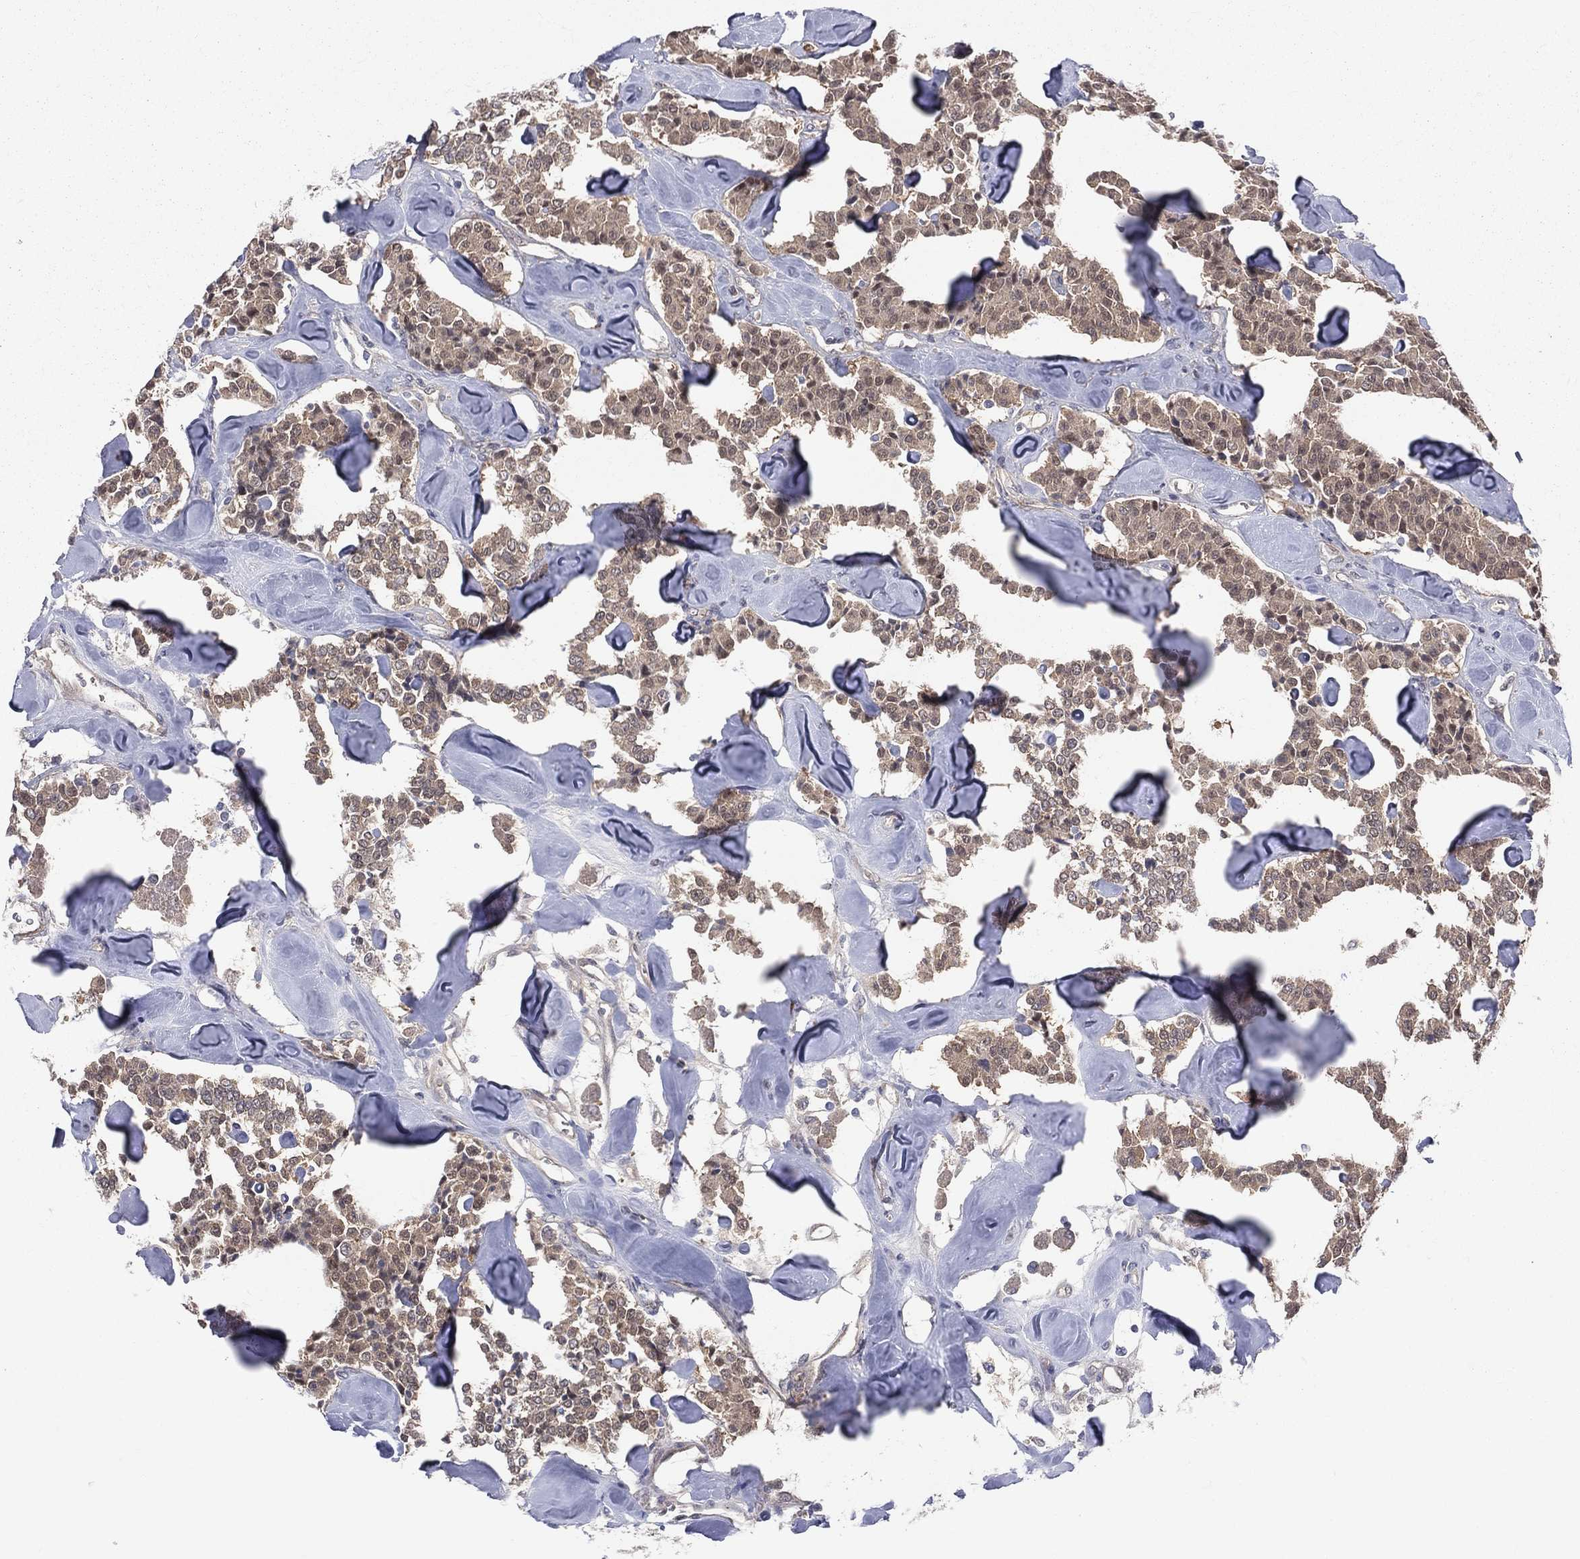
{"staining": {"intensity": "weak", "quantity": "<25%", "location": "cytoplasmic/membranous"}, "tissue": "carcinoid", "cell_type": "Tumor cells", "image_type": "cancer", "snomed": [{"axis": "morphology", "description": "Carcinoid, malignant, NOS"}, {"axis": "topography", "description": "Pancreas"}], "caption": "Immunohistochemistry of carcinoid exhibits no expression in tumor cells. (DAB immunohistochemistry, high magnification).", "gene": "DLG4", "patient": {"sex": "male", "age": 41}}